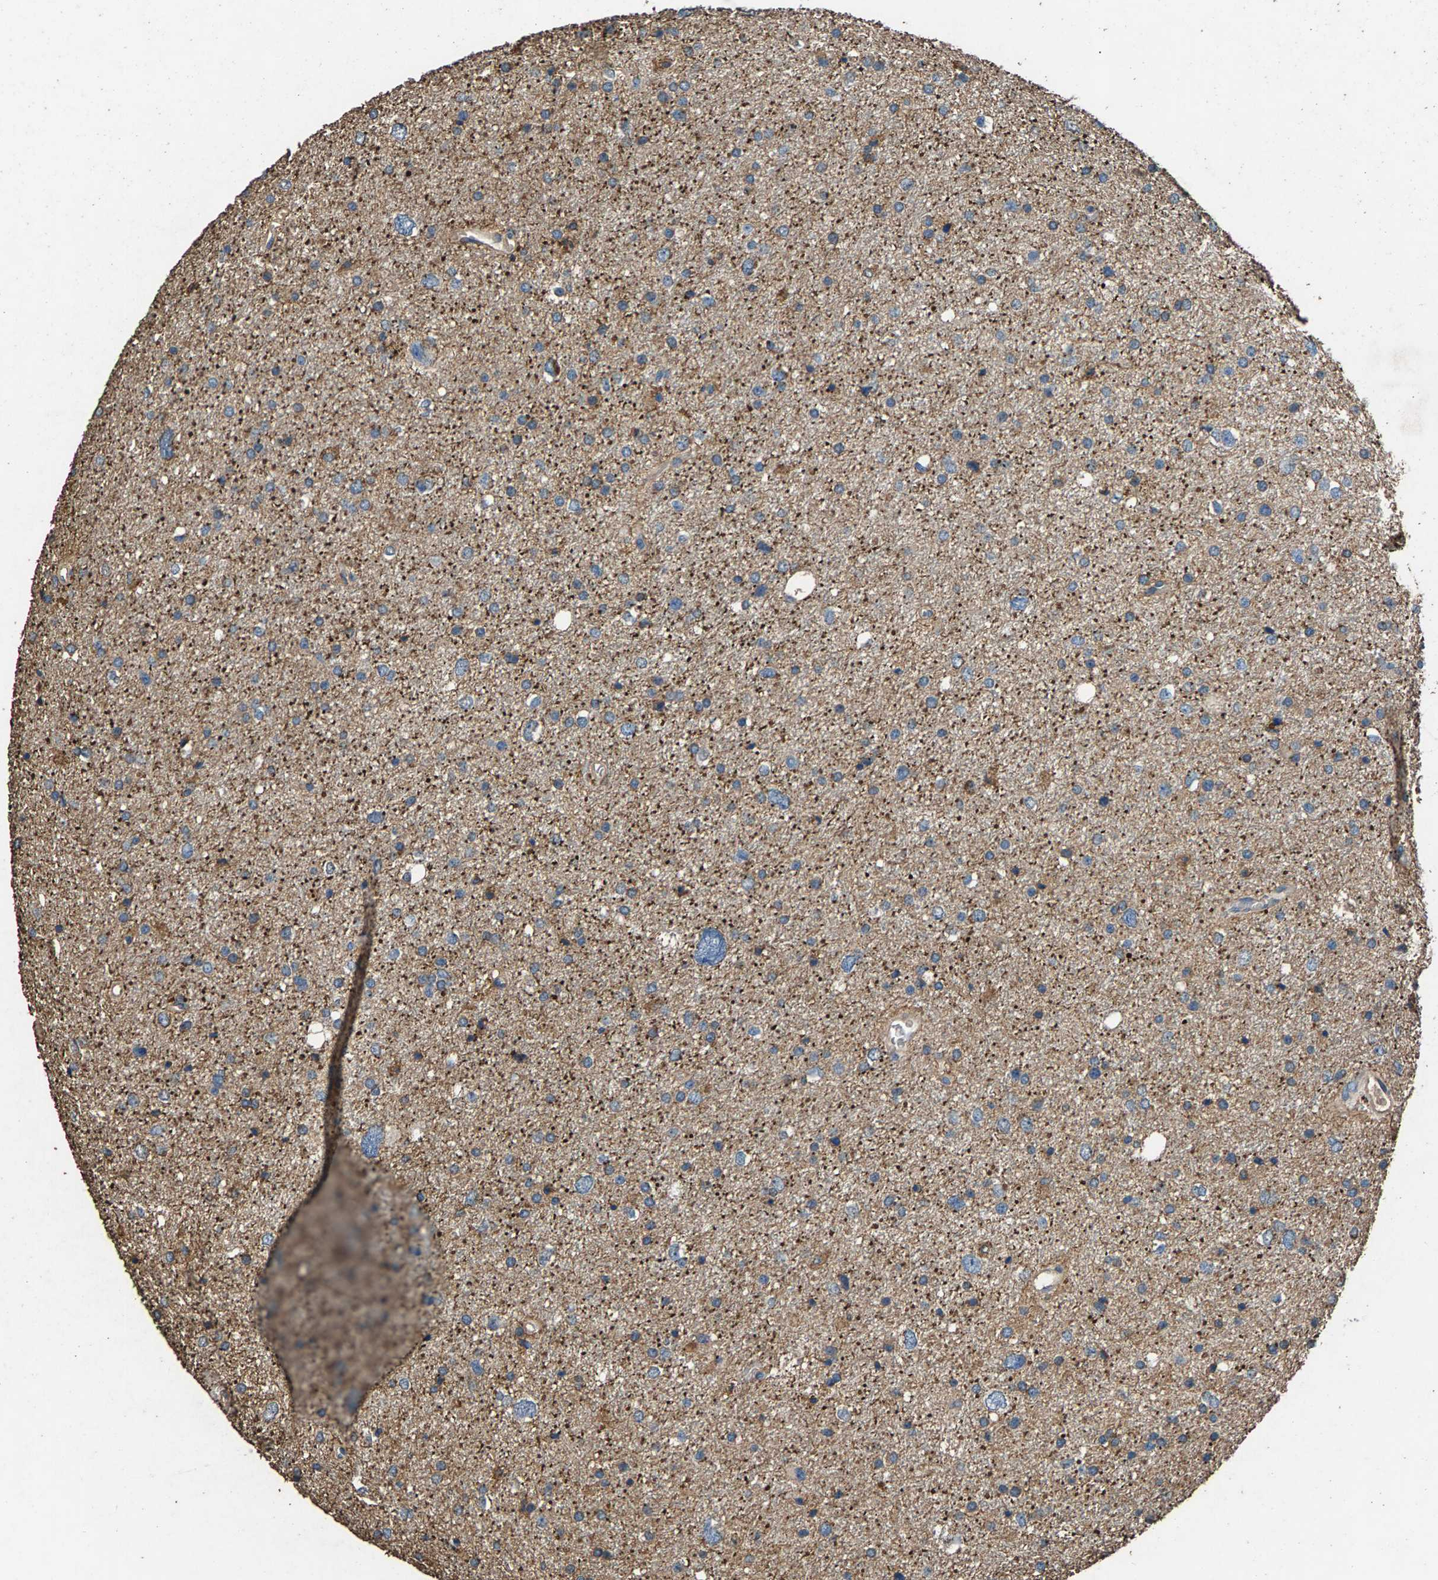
{"staining": {"intensity": "moderate", "quantity": "<25%", "location": "cytoplasmic/membranous"}, "tissue": "glioma", "cell_type": "Tumor cells", "image_type": "cancer", "snomed": [{"axis": "morphology", "description": "Glioma, malignant, Low grade"}, {"axis": "topography", "description": "Brain"}], "caption": "Immunohistochemistry (IHC) of human low-grade glioma (malignant) shows low levels of moderate cytoplasmic/membranous staining in approximately <25% of tumor cells.", "gene": "MRPL27", "patient": {"sex": "female", "age": 37}}